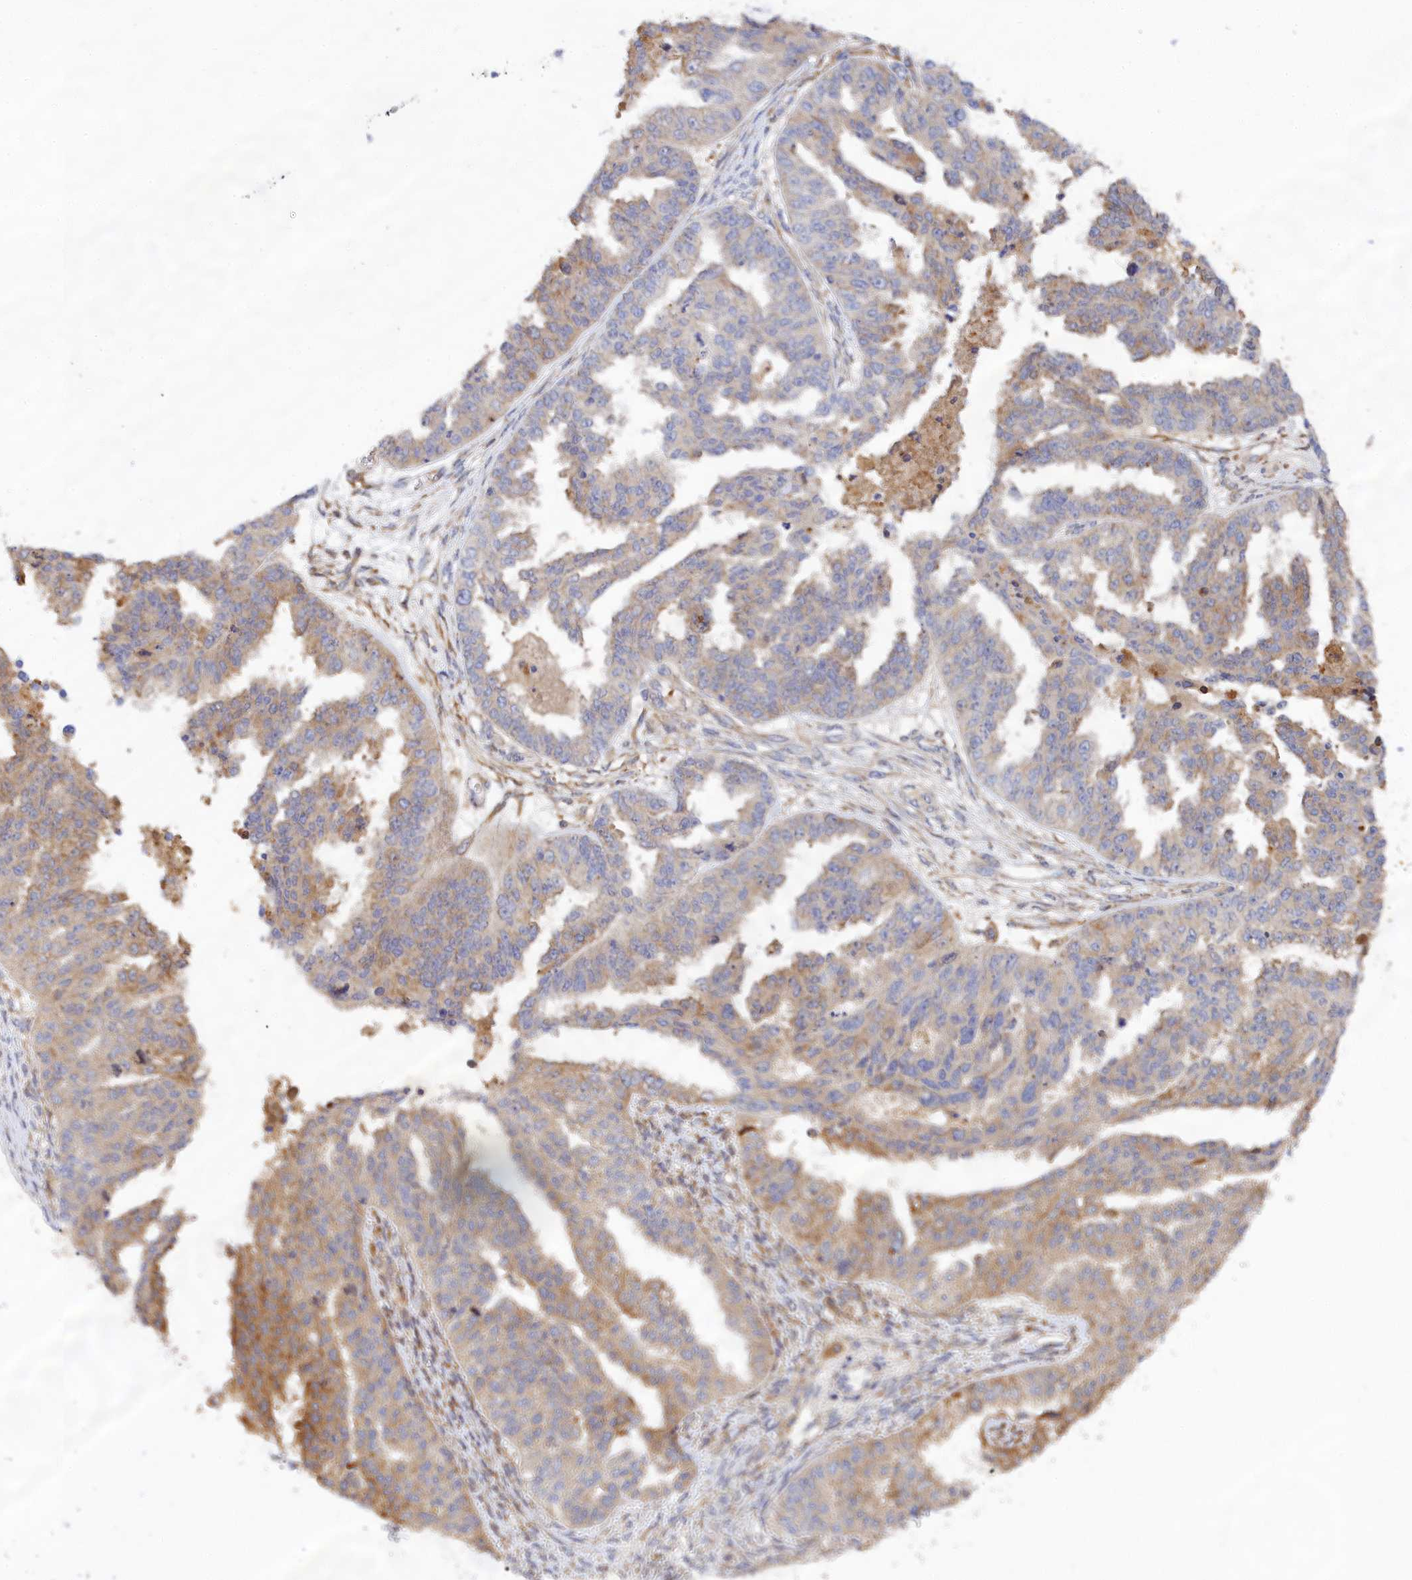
{"staining": {"intensity": "moderate", "quantity": "<25%", "location": "cytoplasmic/membranous"}, "tissue": "ovarian cancer", "cell_type": "Tumor cells", "image_type": "cancer", "snomed": [{"axis": "morphology", "description": "Cystadenocarcinoma, serous, NOS"}, {"axis": "topography", "description": "Ovary"}], "caption": "Human ovarian serous cystadenocarcinoma stained with a brown dye shows moderate cytoplasmic/membranous positive expression in approximately <25% of tumor cells.", "gene": "SPATA5L1", "patient": {"sex": "female", "age": 58}}